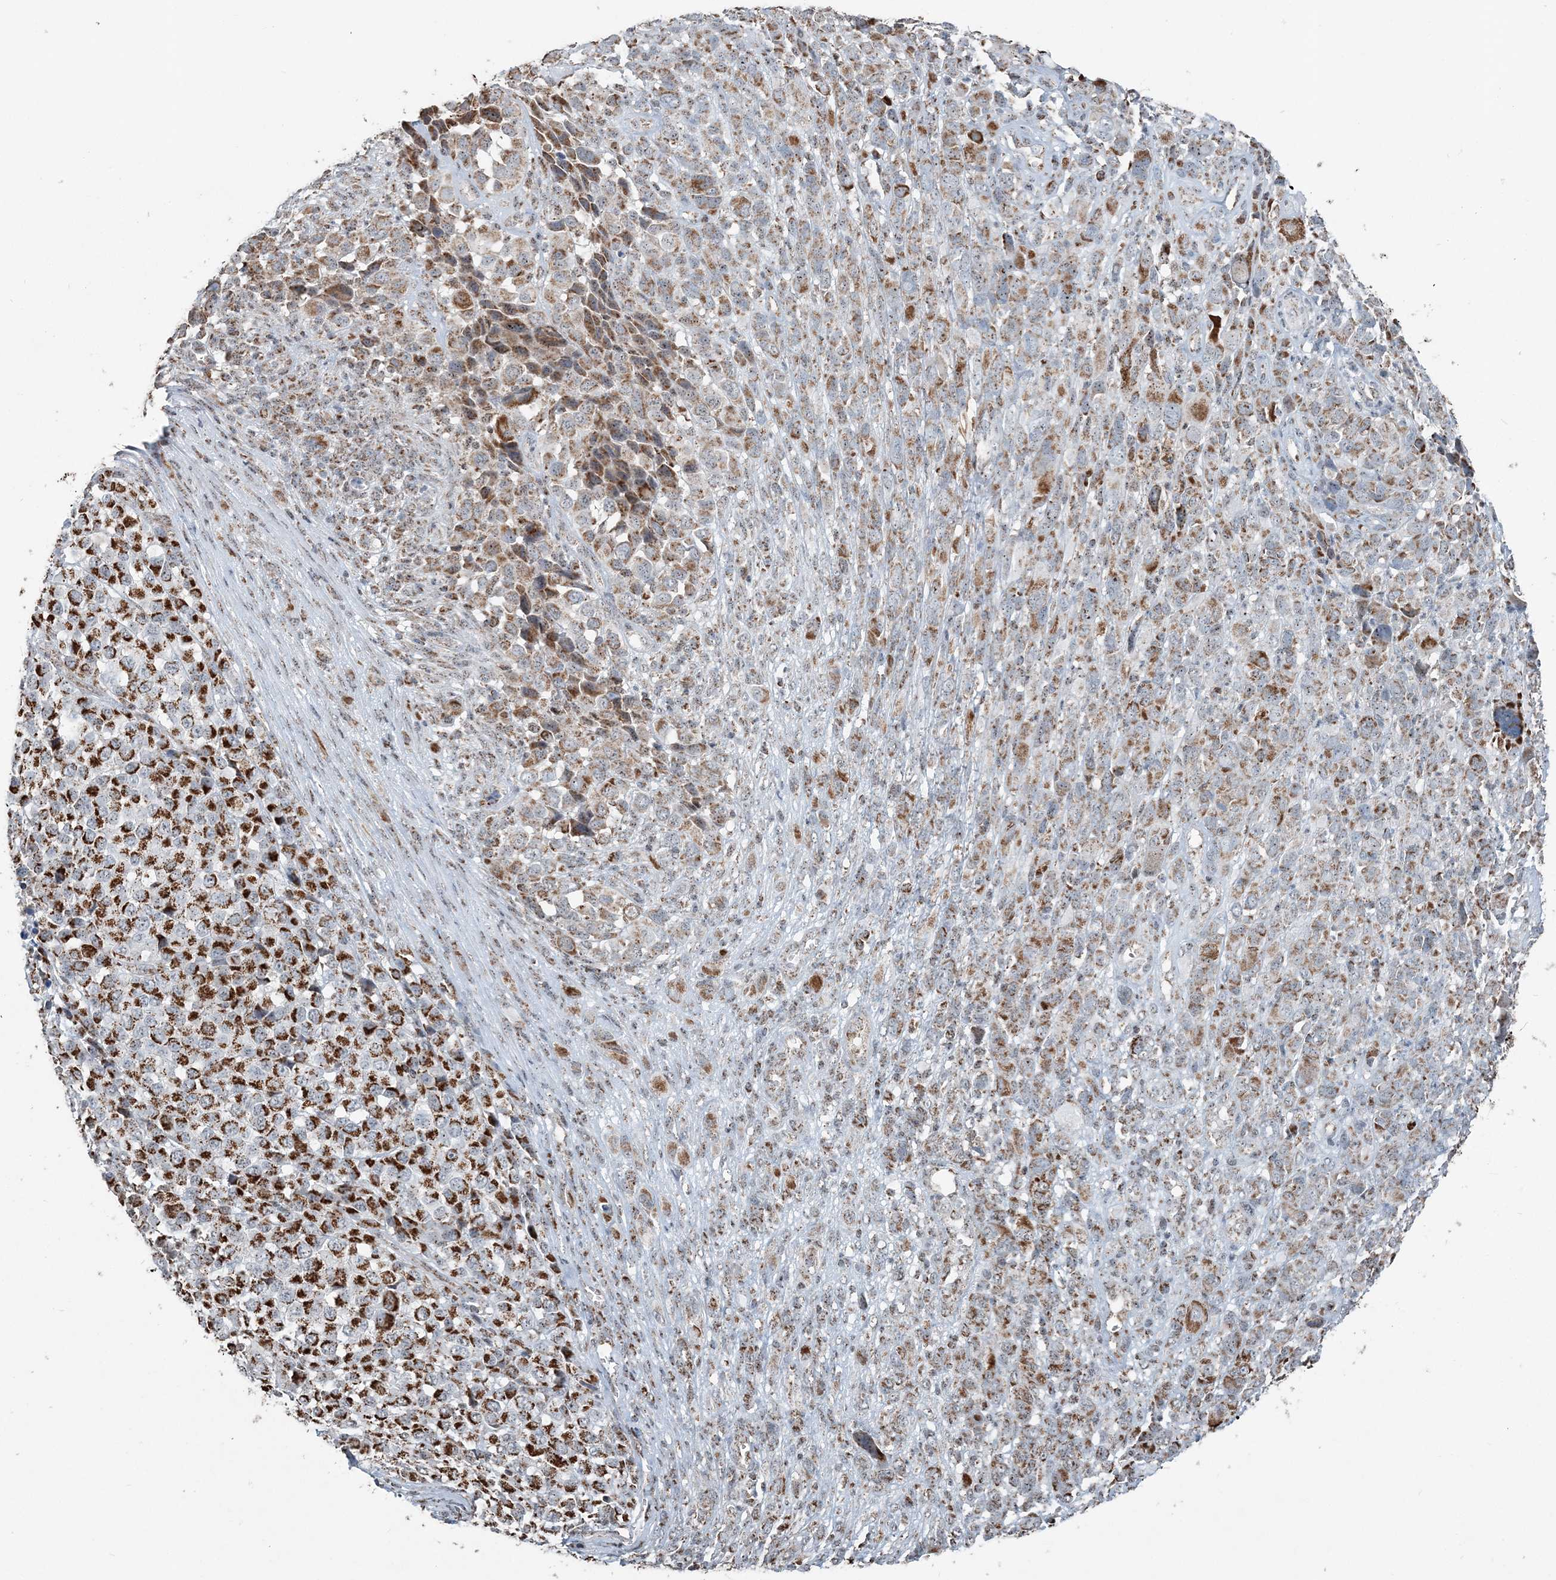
{"staining": {"intensity": "strong", "quantity": ">75%", "location": "cytoplasmic/membranous"}, "tissue": "melanoma", "cell_type": "Tumor cells", "image_type": "cancer", "snomed": [{"axis": "morphology", "description": "Malignant melanoma, NOS"}, {"axis": "topography", "description": "Skin of trunk"}], "caption": "The photomicrograph shows a brown stain indicating the presence of a protein in the cytoplasmic/membranous of tumor cells in malignant melanoma.", "gene": "SUCLG1", "patient": {"sex": "male", "age": 71}}